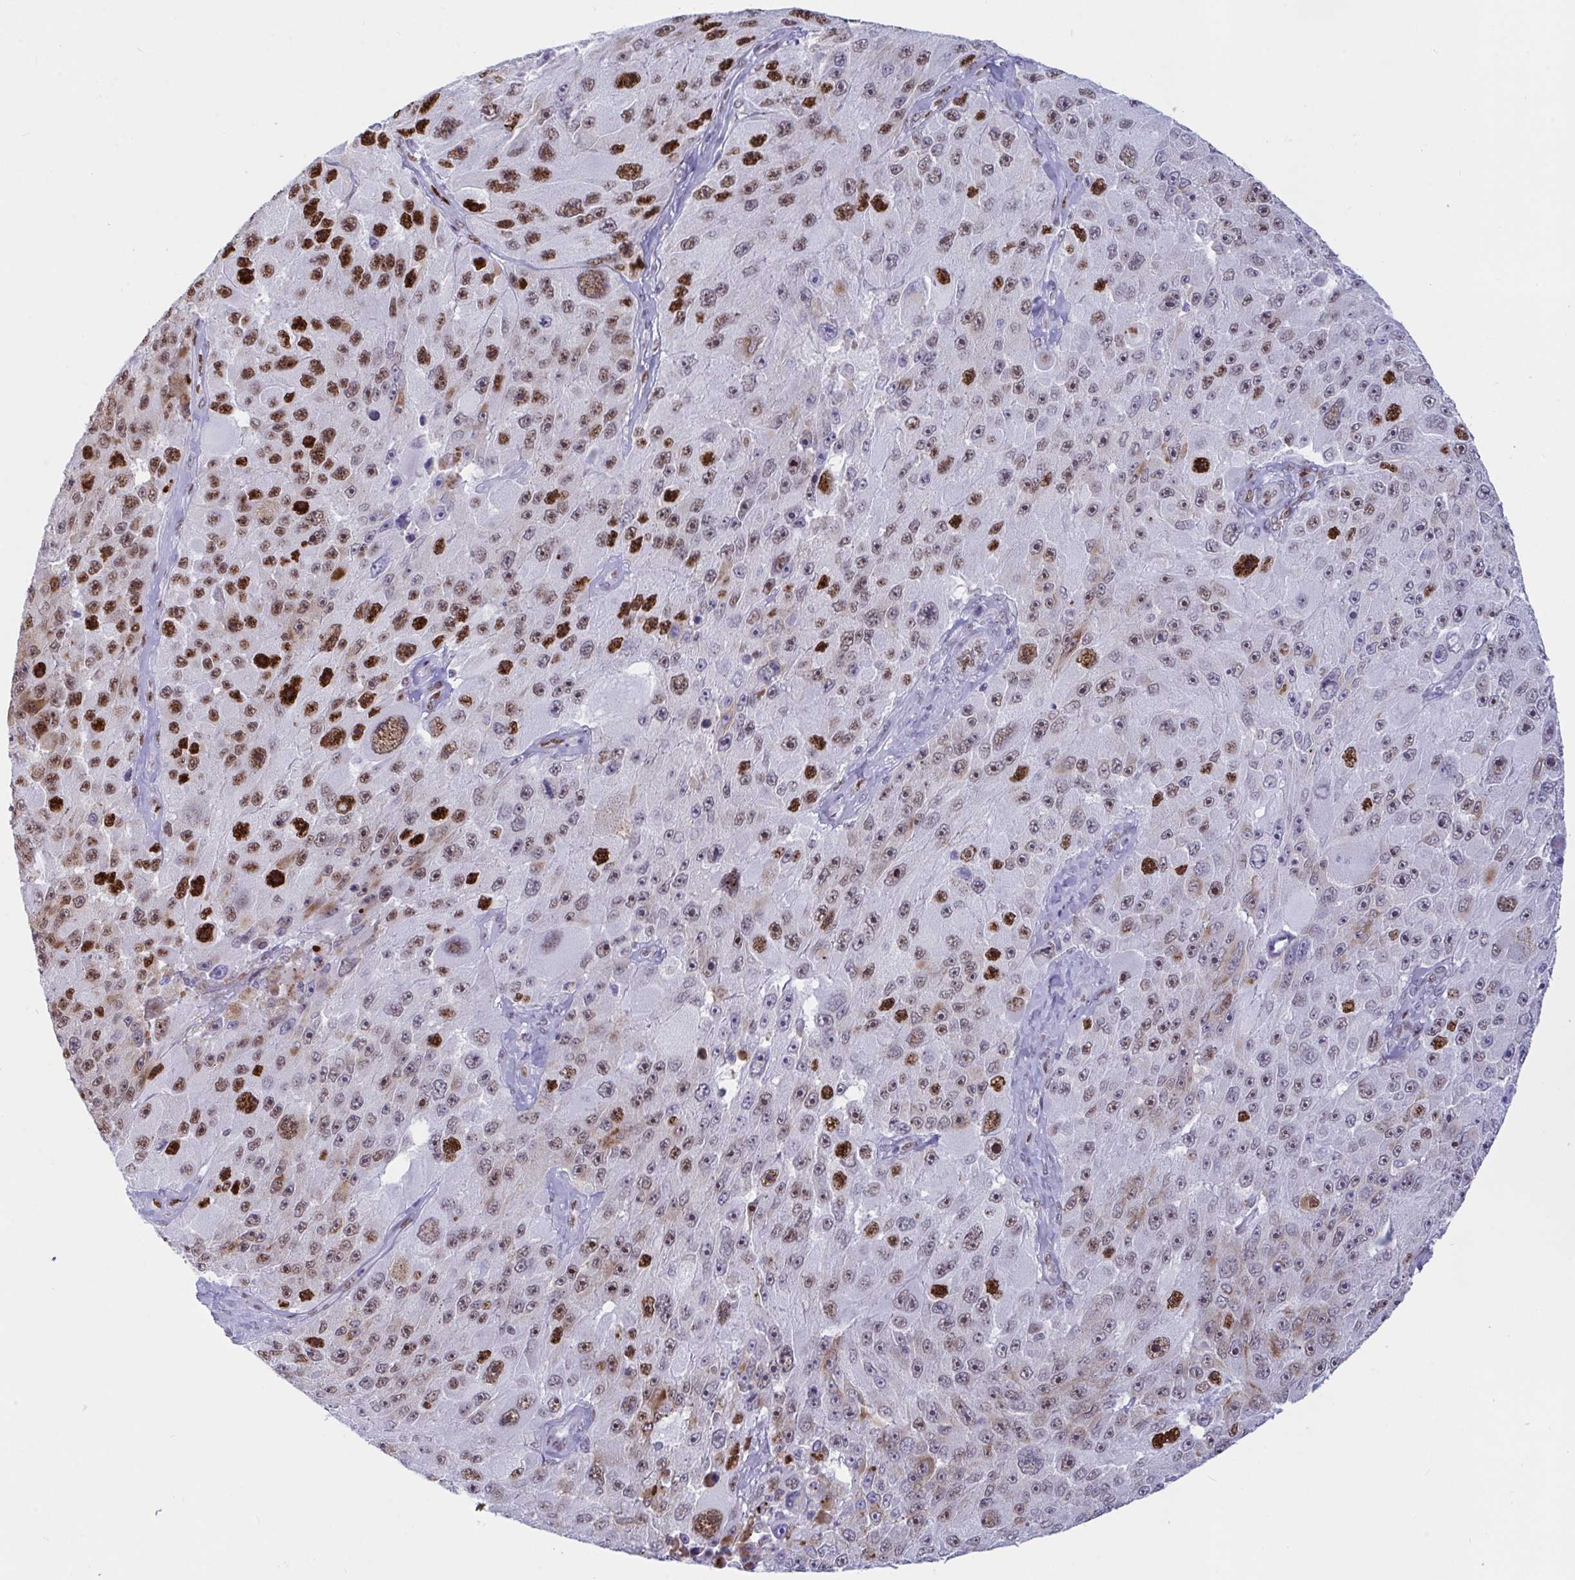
{"staining": {"intensity": "strong", "quantity": "25%-75%", "location": "nuclear"}, "tissue": "melanoma", "cell_type": "Tumor cells", "image_type": "cancer", "snomed": [{"axis": "morphology", "description": "Malignant melanoma, Metastatic site"}, {"axis": "topography", "description": "Lymph node"}], "caption": "Malignant melanoma (metastatic site) tissue demonstrates strong nuclear staining in approximately 25%-75% of tumor cells, visualized by immunohistochemistry.", "gene": "IKZF2", "patient": {"sex": "male", "age": 62}}